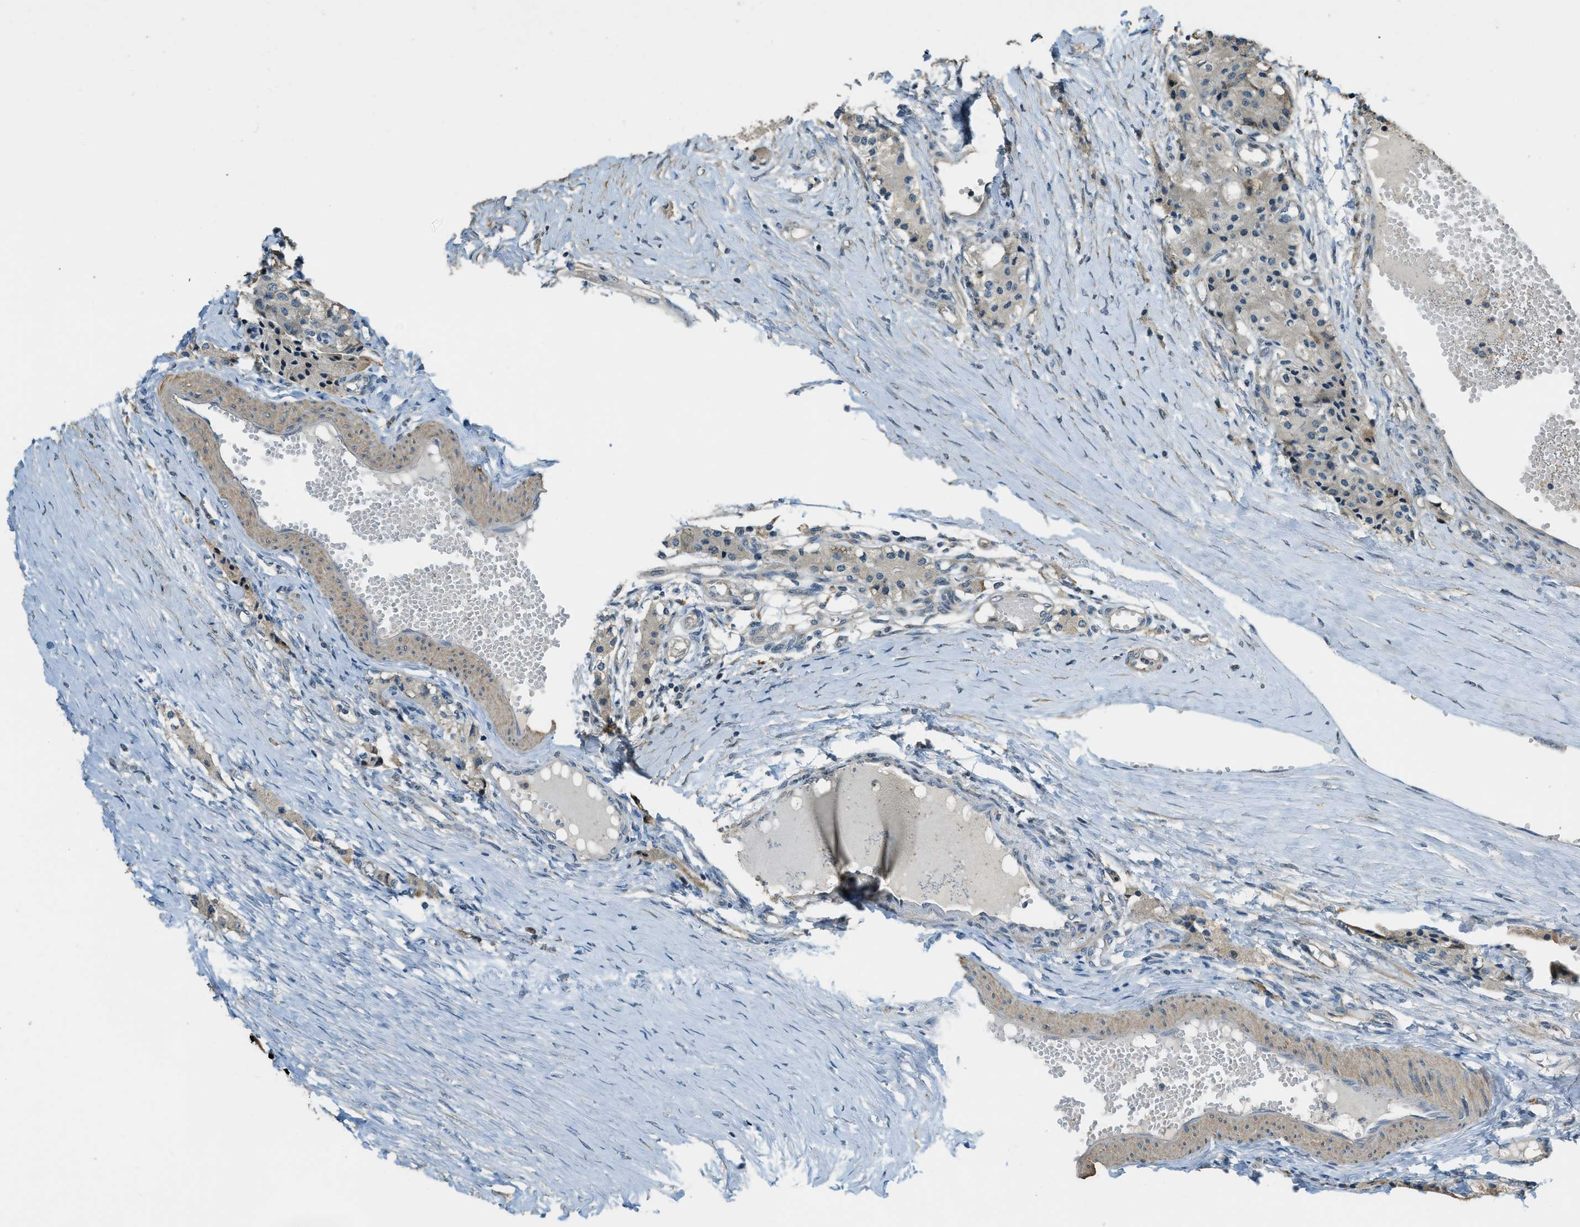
{"staining": {"intensity": "weak", "quantity": ">75%", "location": "cytoplasmic/membranous"}, "tissue": "carcinoid", "cell_type": "Tumor cells", "image_type": "cancer", "snomed": [{"axis": "morphology", "description": "Carcinoid, malignant, NOS"}, {"axis": "topography", "description": "Colon"}], "caption": "Protein analysis of carcinoid (malignant) tissue demonstrates weak cytoplasmic/membranous positivity in approximately >75% of tumor cells. (DAB = brown stain, brightfield microscopy at high magnification).", "gene": "MED21", "patient": {"sex": "female", "age": 52}}